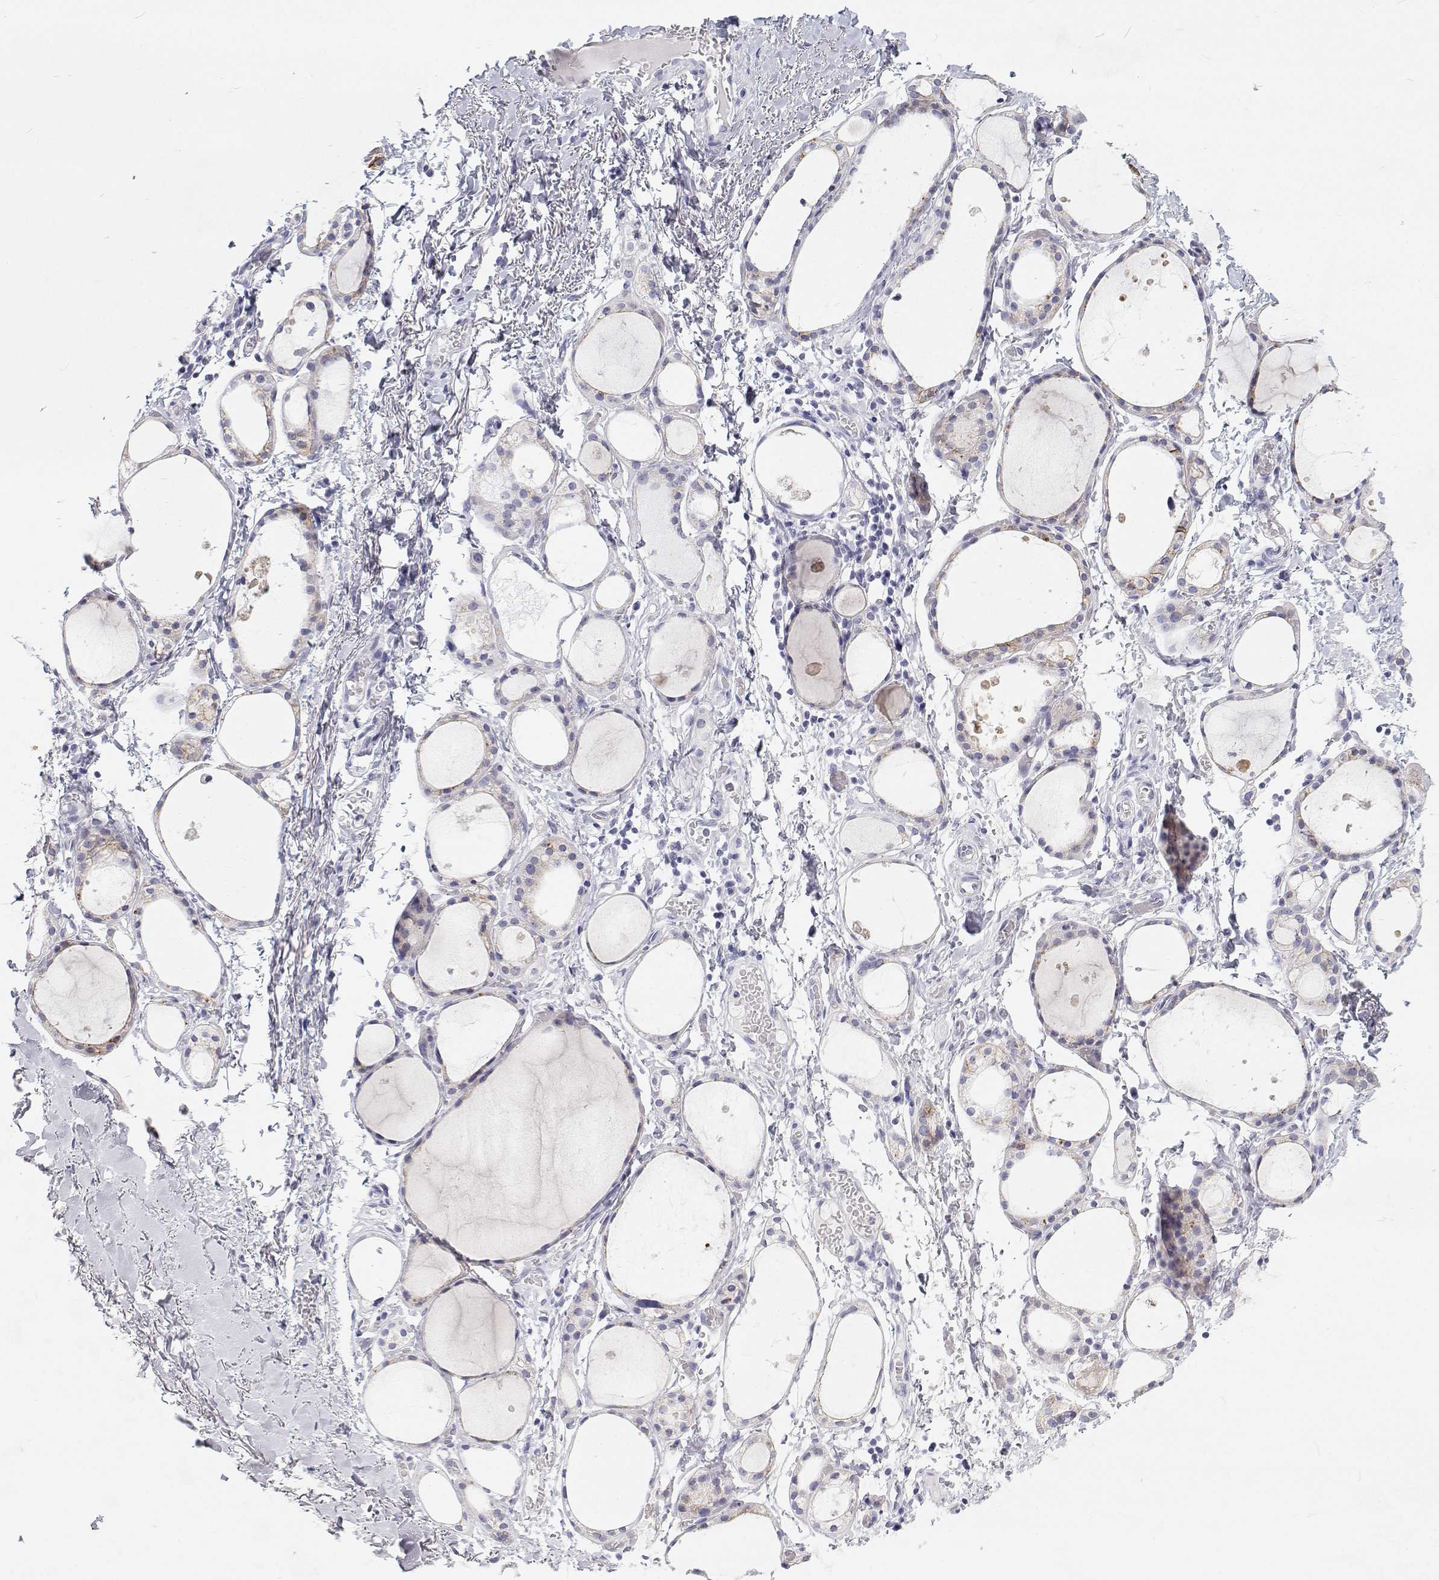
{"staining": {"intensity": "moderate", "quantity": "<25%", "location": "cytoplasmic/membranous"}, "tissue": "thyroid gland", "cell_type": "Glandular cells", "image_type": "normal", "snomed": [{"axis": "morphology", "description": "Normal tissue, NOS"}, {"axis": "topography", "description": "Thyroid gland"}], "caption": "Normal thyroid gland exhibits moderate cytoplasmic/membranous expression in approximately <25% of glandular cells.", "gene": "NCR2", "patient": {"sex": "male", "age": 68}}